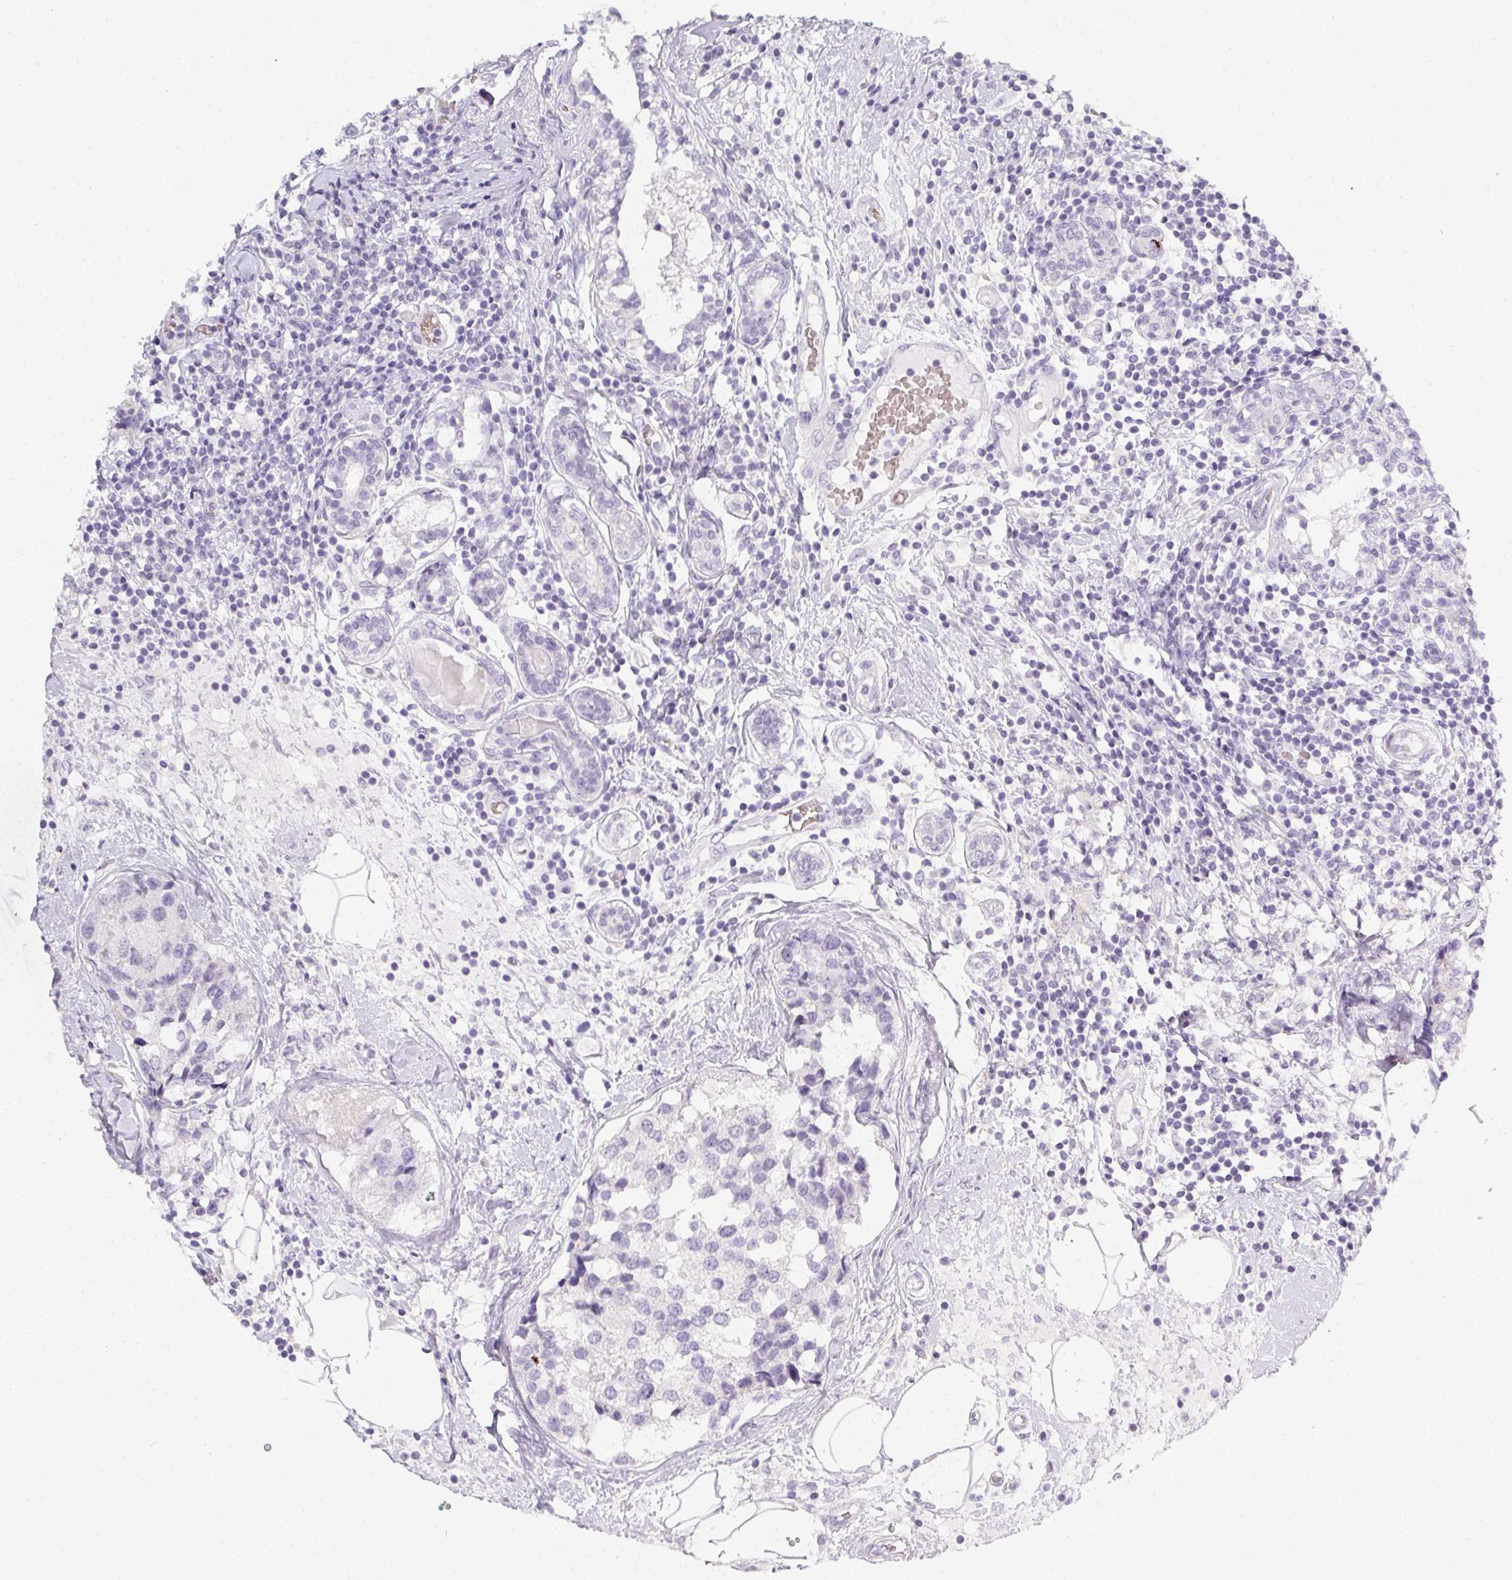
{"staining": {"intensity": "negative", "quantity": "none", "location": "none"}, "tissue": "breast cancer", "cell_type": "Tumor cells", "image_type": "cancer", "snomed": [{"axis": "morphology", "description": "Lobular carcinoma"}, {"axis": "topography", "description": "Breast"}], "caption": "DAB (3,3'-diaminobenzidine) immunohistochemical staining of breast cancer shows no significant staining in tumor cells. The staining is performed using DAB (3,3'-diaminobenzidine) brown chromogen with nuclei counter-stained in using hematoxylin.", "gene": "DCD", "patient": {"sex": "female", "age": 59}}